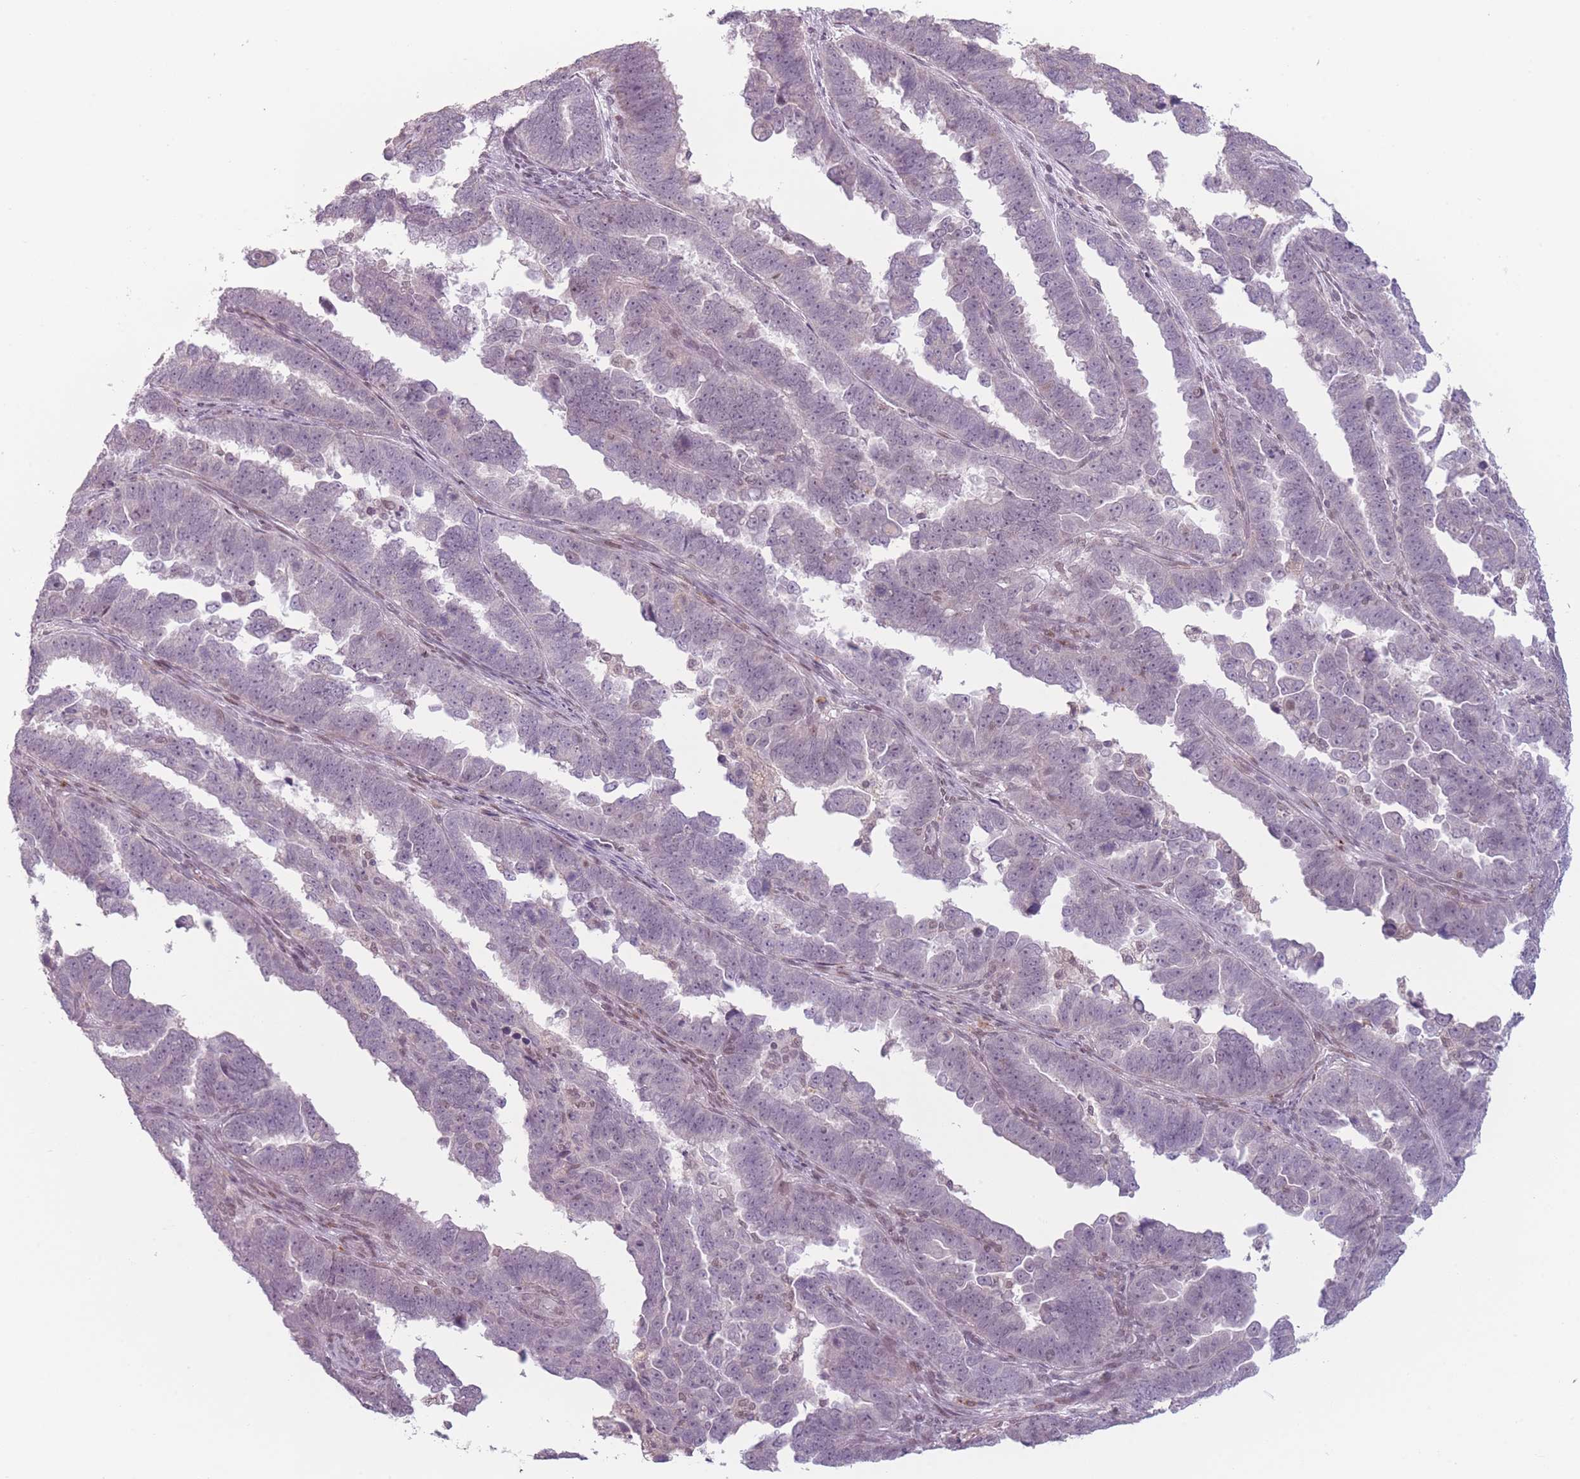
{"staining": {"intensity": "weak", "quantity": "<25%", "location": "nuclear"}, "tissue": "endometrial cancer", "cell_type": "Tumor cells", "image_type": "cancer", "snomed": [{"axis": "morphology", "description": "Adenocarcinoma, NOS"}, {"axis": "topography", "description": "Endometrium"}], "caption": "High power microscopy micrograph of an immunohistochemistry (IHC) image of adenocarcinoma (endometrial), revealing no significant expression in tumor cells.", "gene": "OR10C1", "patient": {"sex": "female", "age": 75}}